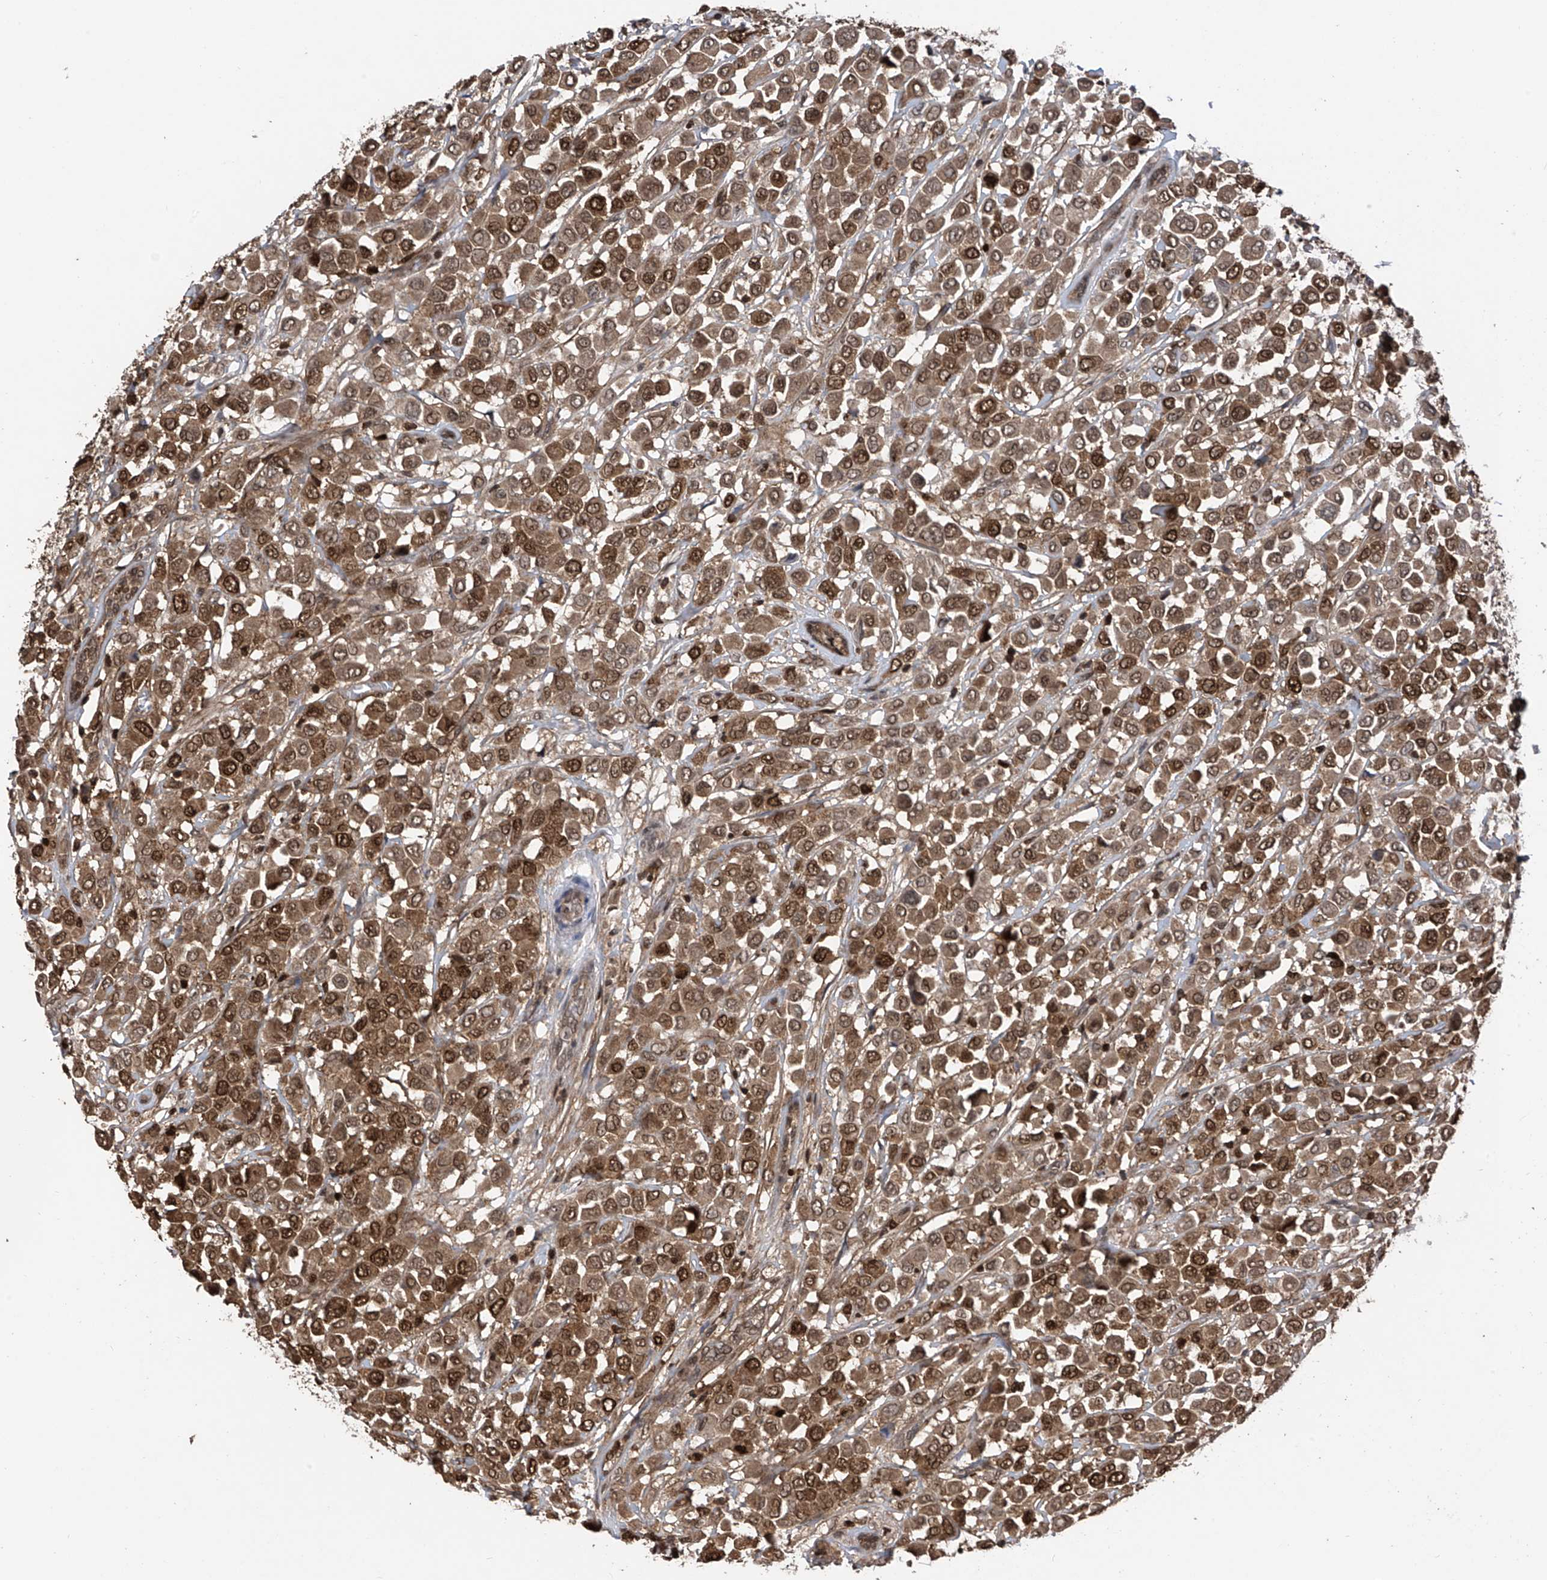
{"staining": {"intensity": "strong", "quantity": ">75%", "location": "cytoplasmic/membranous,nuclear"}, "tissue": "breast cancer", "cell_type": "Tumor cells", "image_type": "cancer", "snomed": [{"axis": "morphology", "description": "Duct carcinoma"}, {"axis": "topography", "description": "Breast"}], "caption": "A high amount of strong cytoplasmic/membranous and nuclear positivity is identified in about >75% of tumor cells in breast cancer tissue.", "gene": "DNAJC9", "patient": {"sex": "female", "age": 61}}